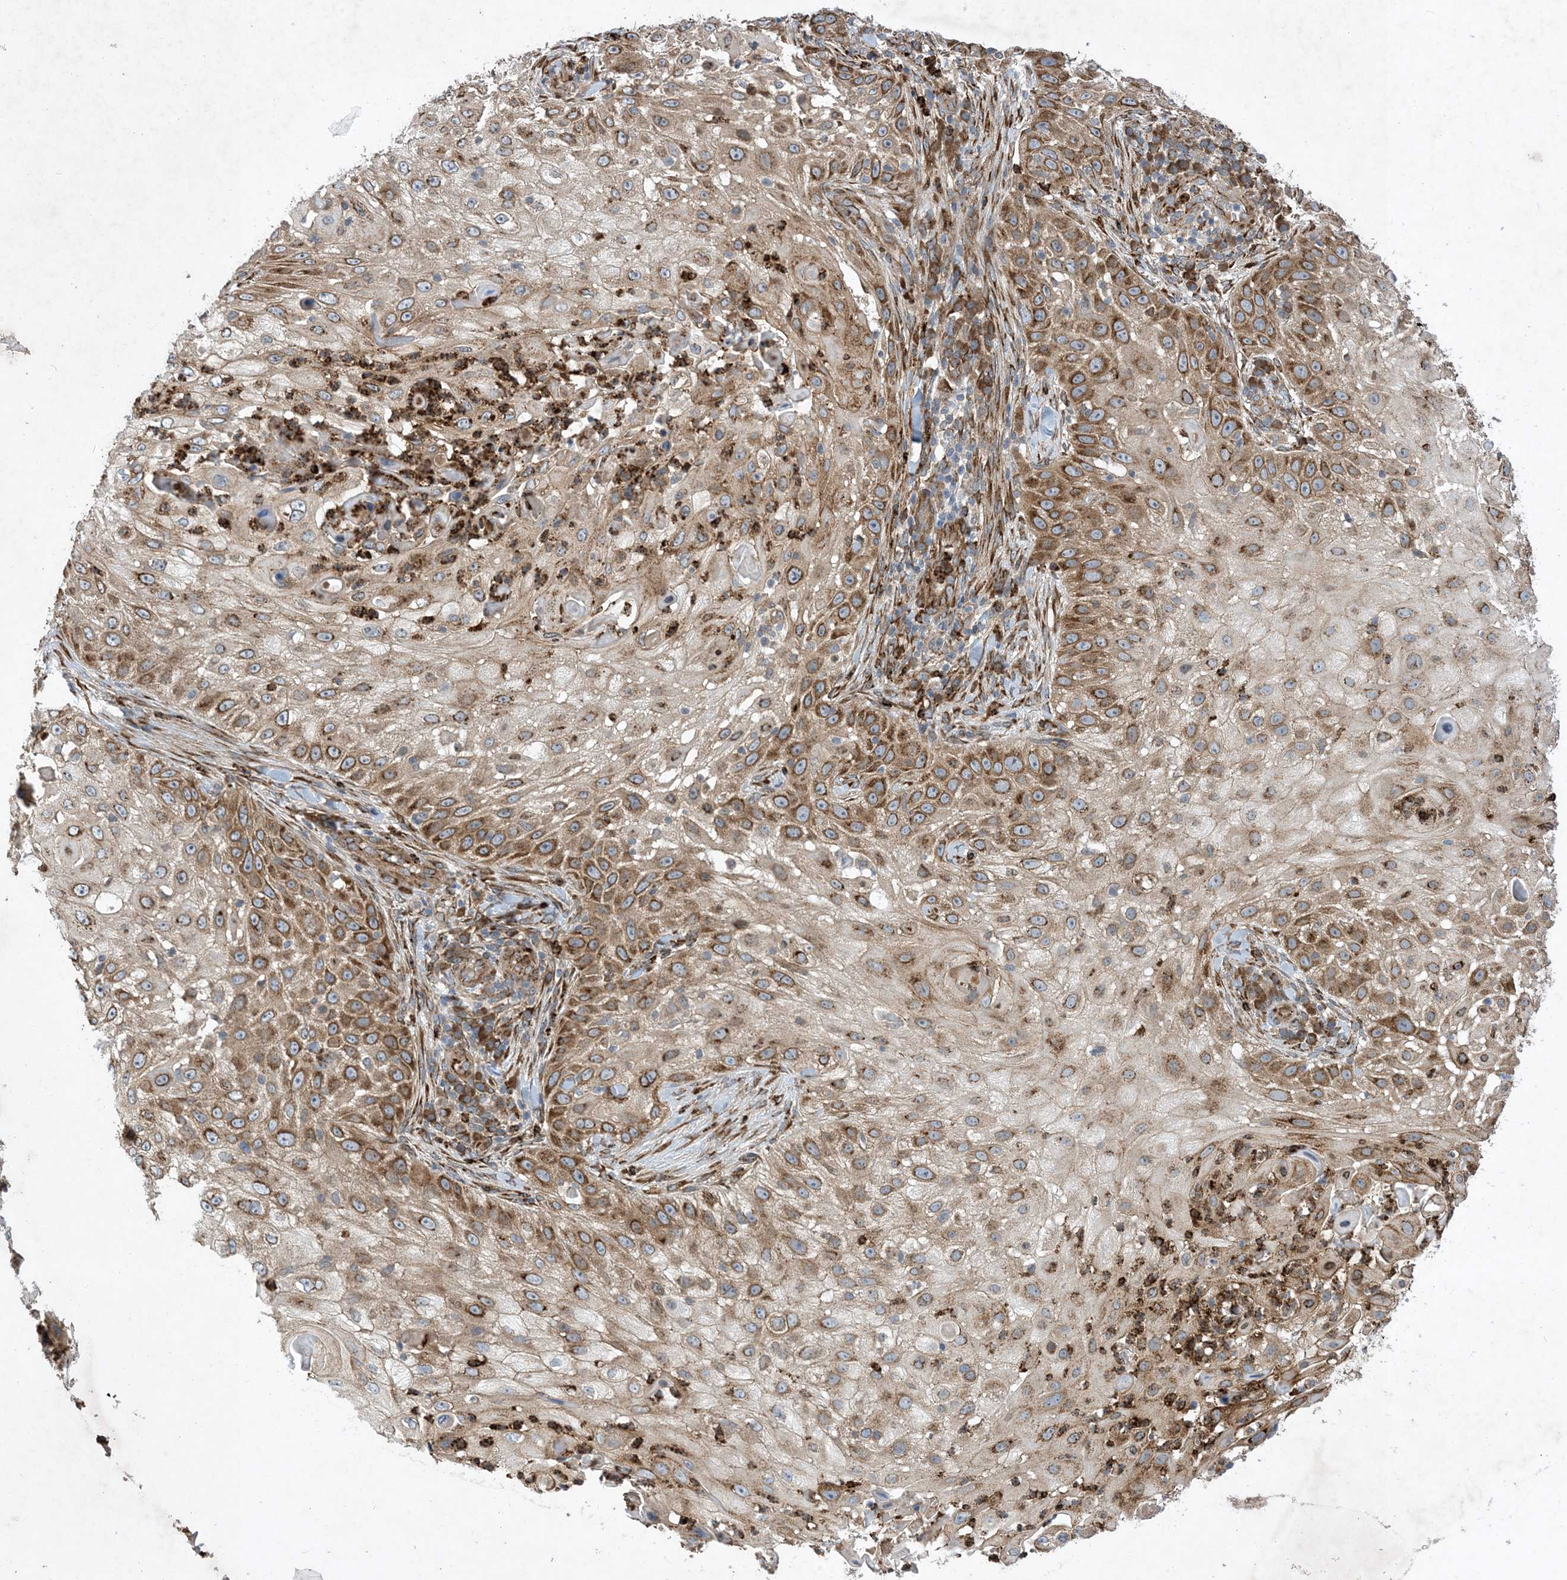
{"staining": {"intensity": "moderate", "quantity": ">75%", "location": "cytoplasmic/membranous"}, "tissue": "skin cancer", "cell_type": "Tumor cells", "image_type": "cancer", "snomed": [{"axis": "morphology", "description": "Squamous cell carcinoma, NOS"}, {"axis": "topography", "description": "Skin"}], "caption": "About >75% of tumor cells in skin cancer (squamous cell carcinoma) reveal moderate cytoplasmic/membranous protein staining as visualized by brown immunohistochemical staining.", "gene": "OTOP1", "patient": {"sex": "female", "age": 44}}